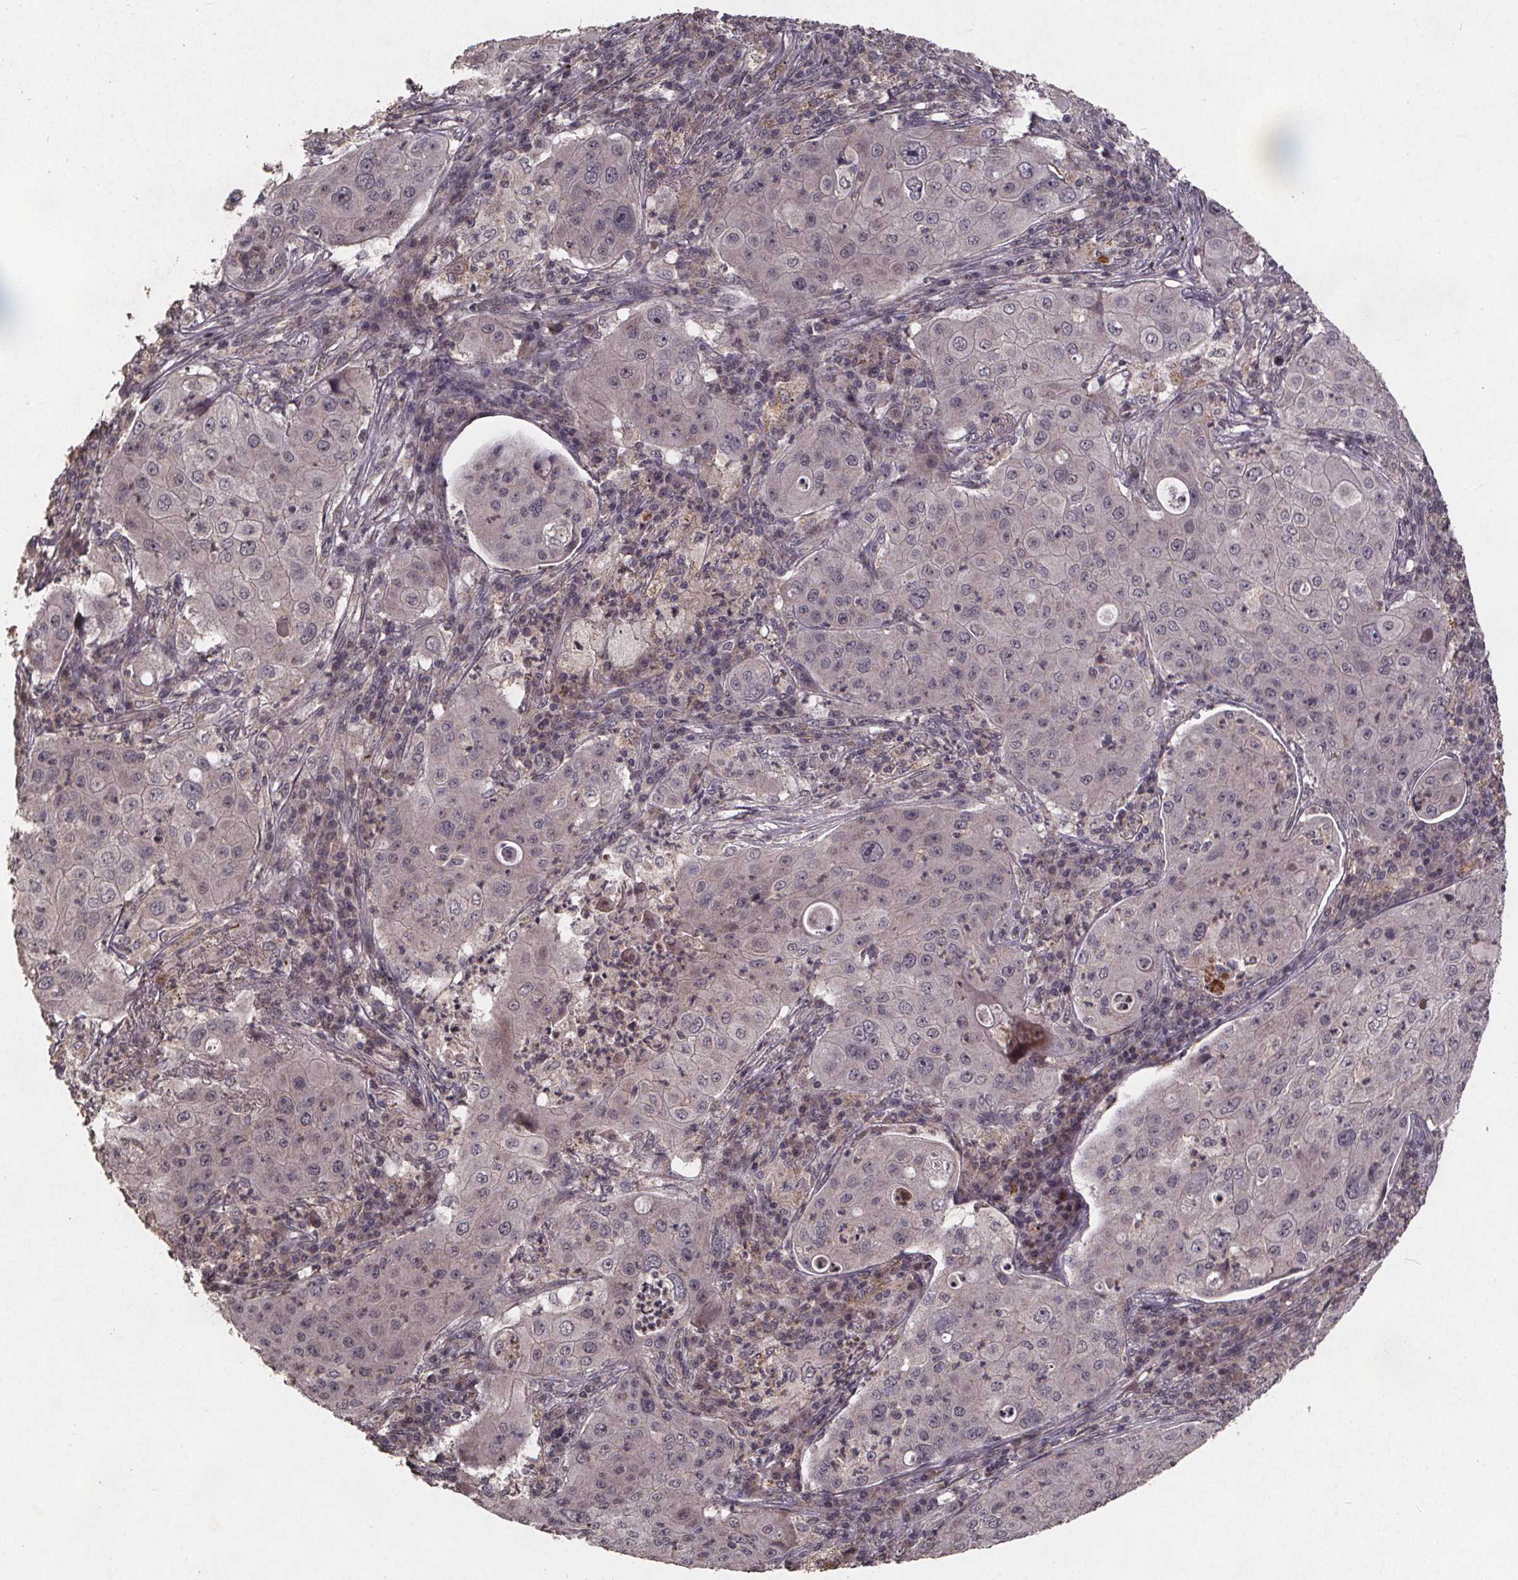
{"staining": {"intensity": "negative", "quantity": "none", "location": "none"}, "tissue": "lung cancer", "cell_type": "Tumor cells", "image_type": "cancer", "snomed": [{"axis": "morphology", "description": "Squamous cell carcinoma, NOS"}, {"axis": "topography", "description": "Lung"}], "caption": "The micrograph demonstrates no staining of tumor cells in squamous cell carcinoma (lung).", "gene": "GPX3", "patient": {"sex": "female", "age": 59}}